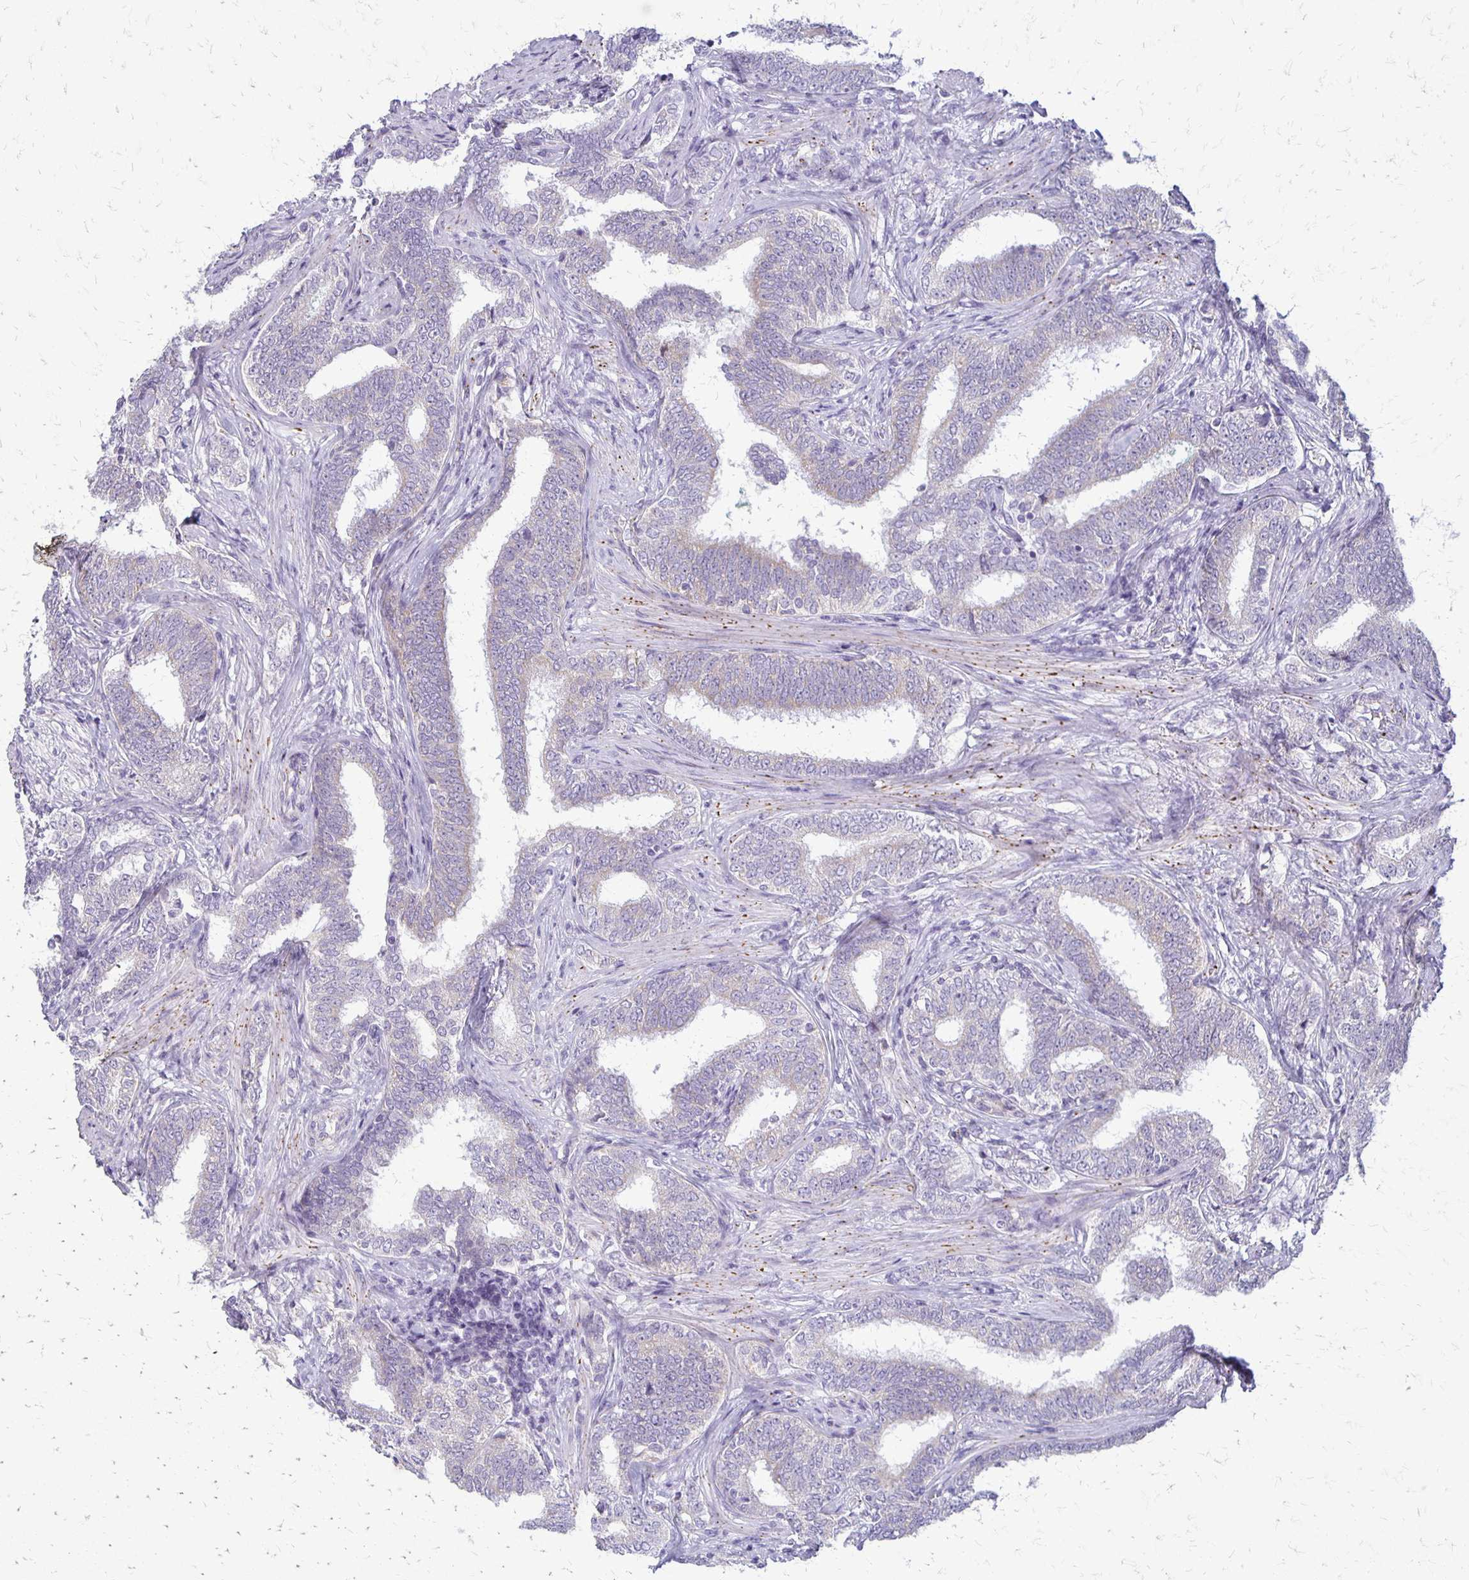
{"staining": {"intensity": "weak", "quantity": "25%-75%", "location": "cytoplasmic/membranous"}, "tissue": "prostate cancer", "cell_type": "Tumor cells", "image_type": "cancer", "snomed": [{"axis": "morphology", "description": "Adenocarcinoma, High grade"}, {"axis": "topography", "description": "Prostate"}], "caption": "IHC of prostate cancer exhibits low levels of weak cytoplasmic/membranous positivity in about 25%-75% of tumor cells. (Stains: DAB (3,3'-diaminobenzidine) in brown, nuclei in blue, Microscopy: brightfield microscopy at high magnification).", "gene": "RHOC", "patient": {"sex": "male", "age": 72}}